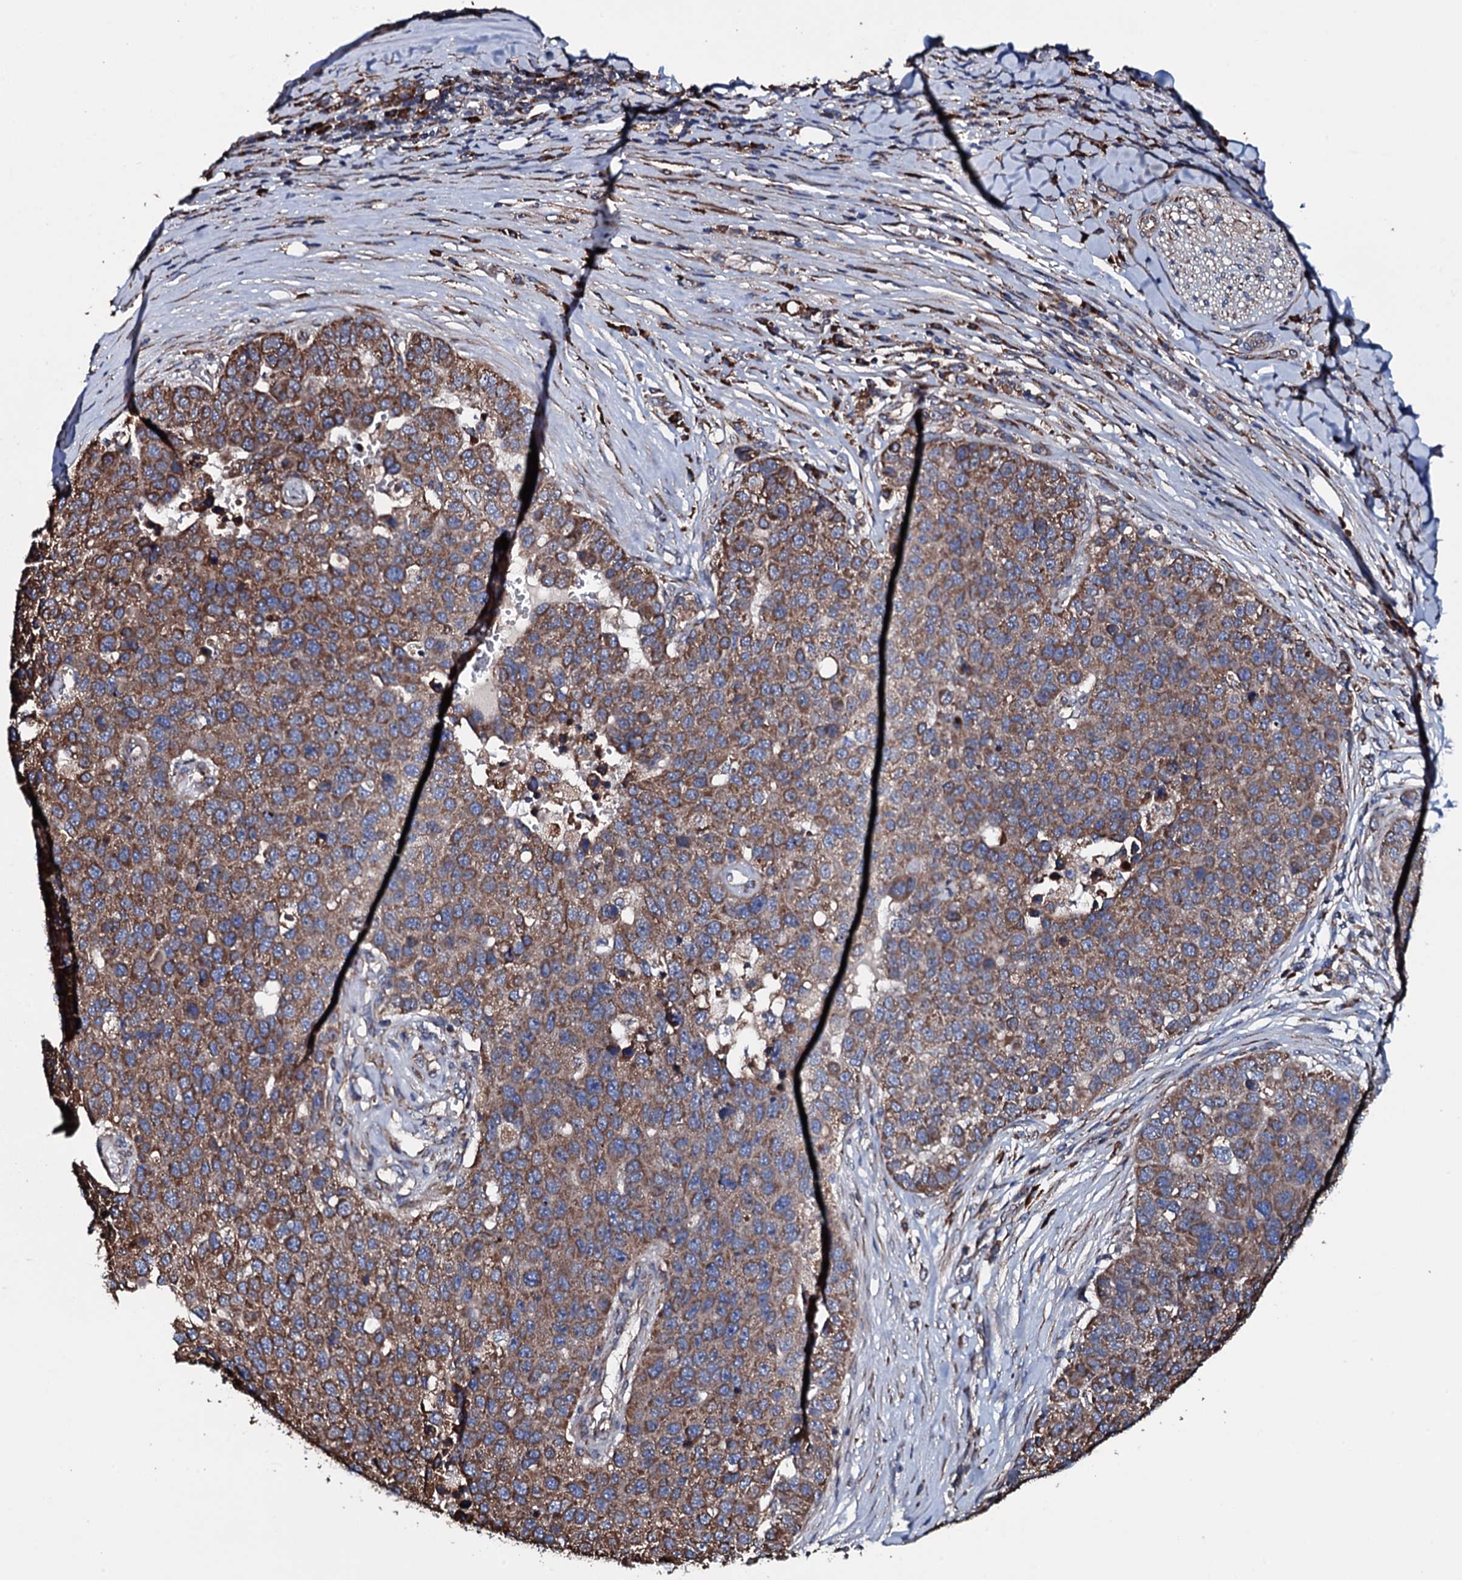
{"staining": {"intensity": "moderate", "quantity": ">75%", "location": "cytoplasmic/membranous"}, "tissue": "pancreatic cancer", "cell_type": "Tumor cells", "image_type": "cancer", "snomed": [{"axis": "morphology", "description": "Adenocarcinoma, NOS"}, {"axis": "topography", "description": "Pancreas"}], "caption": "Human pancreatic cancer (adenocarcinoma) stained with a protein marker shows moderate staining in tumor cells.", "gene": "RAB12", "patient": {"sex": "female", "age": 61}}